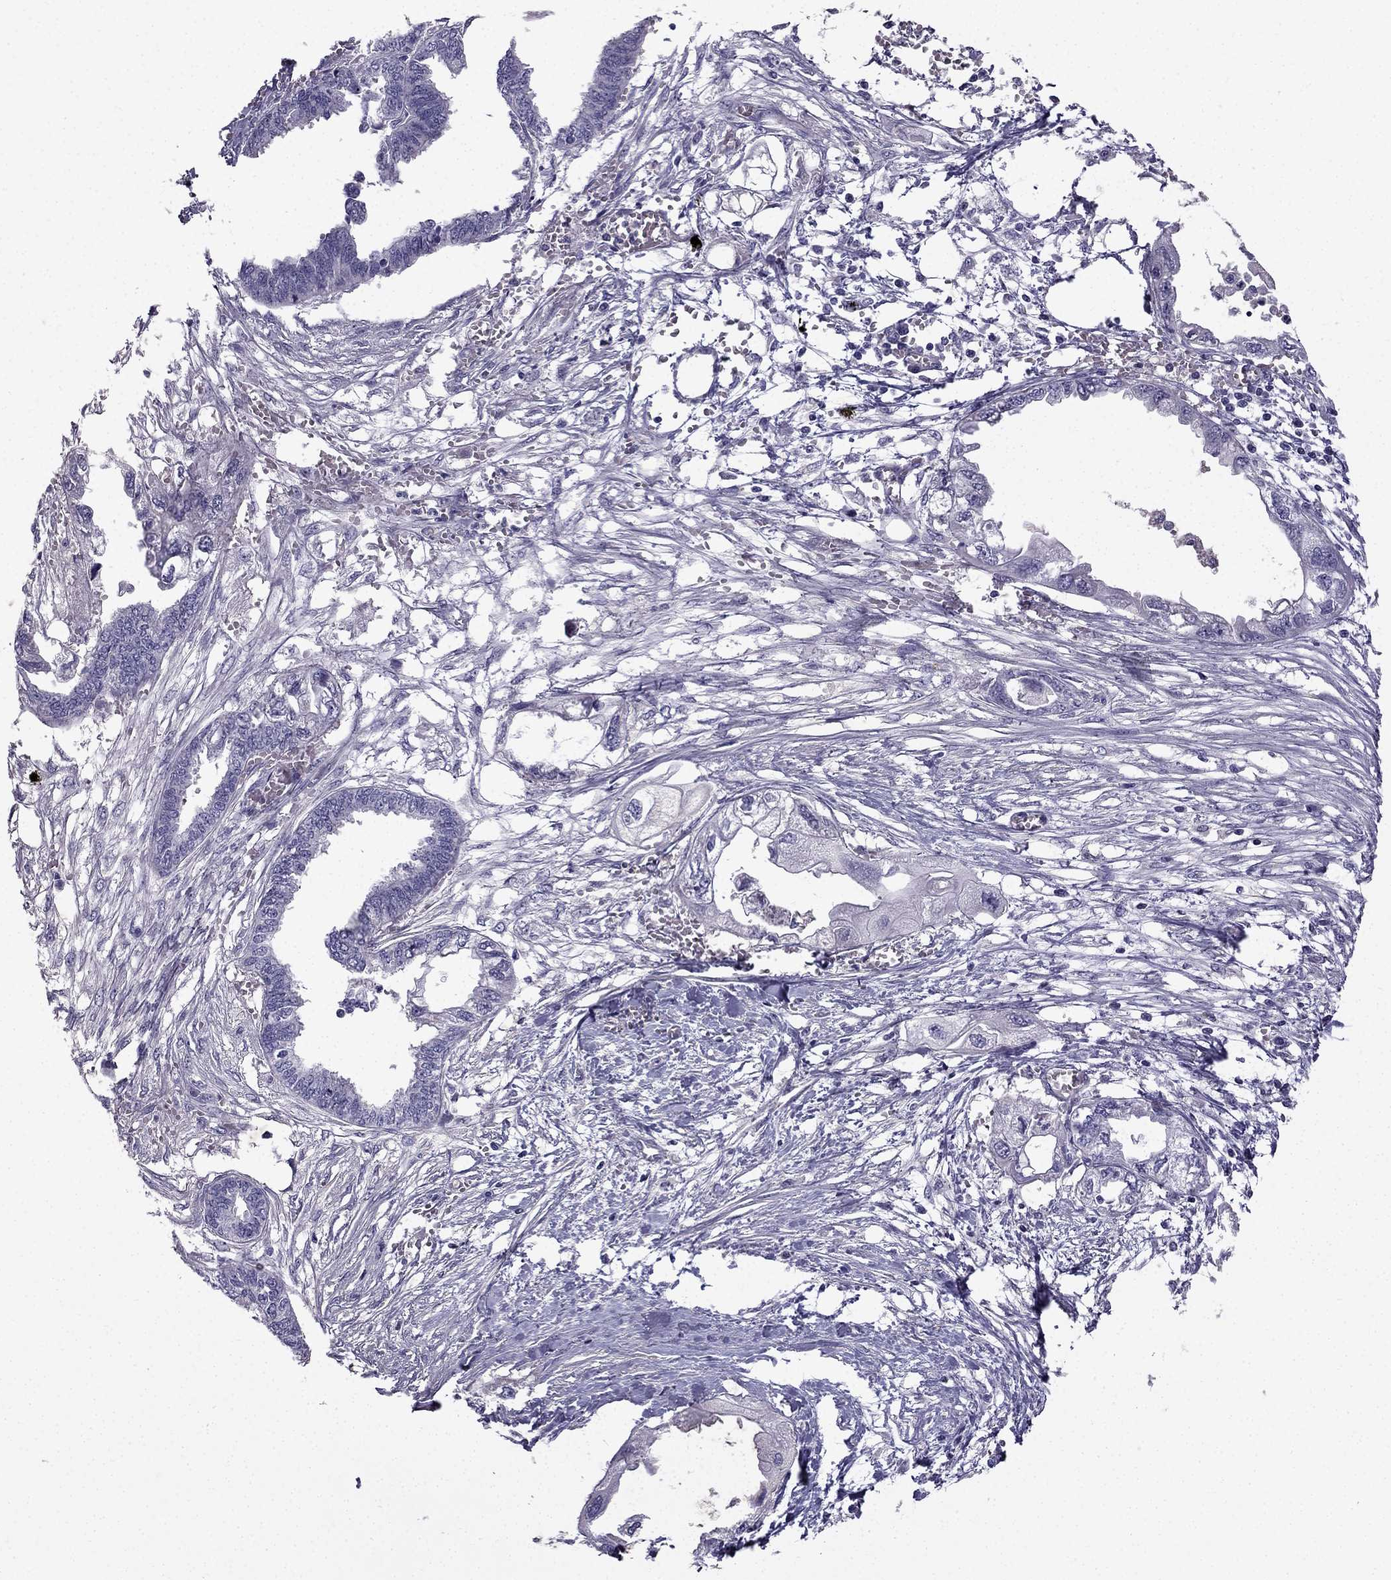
{"staining": {"intensity": "negative", "quantity": "none", "location": "none"}, "tissue": "endometrial cancer", "cell_type": "Tumor cells", "image_type": "cancer", "snomed": [{"axis": "morphology", "description": "Adenocarcinoma, NOS"}, {"axis": "morphology", "description": "Adenocarcinoma, metastatic, NOS"}, {"axis": "topography", "description": "Adipose tissue"}, {"axis": "topography", "description": "Endometrium"}], "caption": "Tumor cells are negative for protein expression in human endometrial cancer.", "gene": "SLC6A2", "patient": {"sex": "female", "age": 67}}